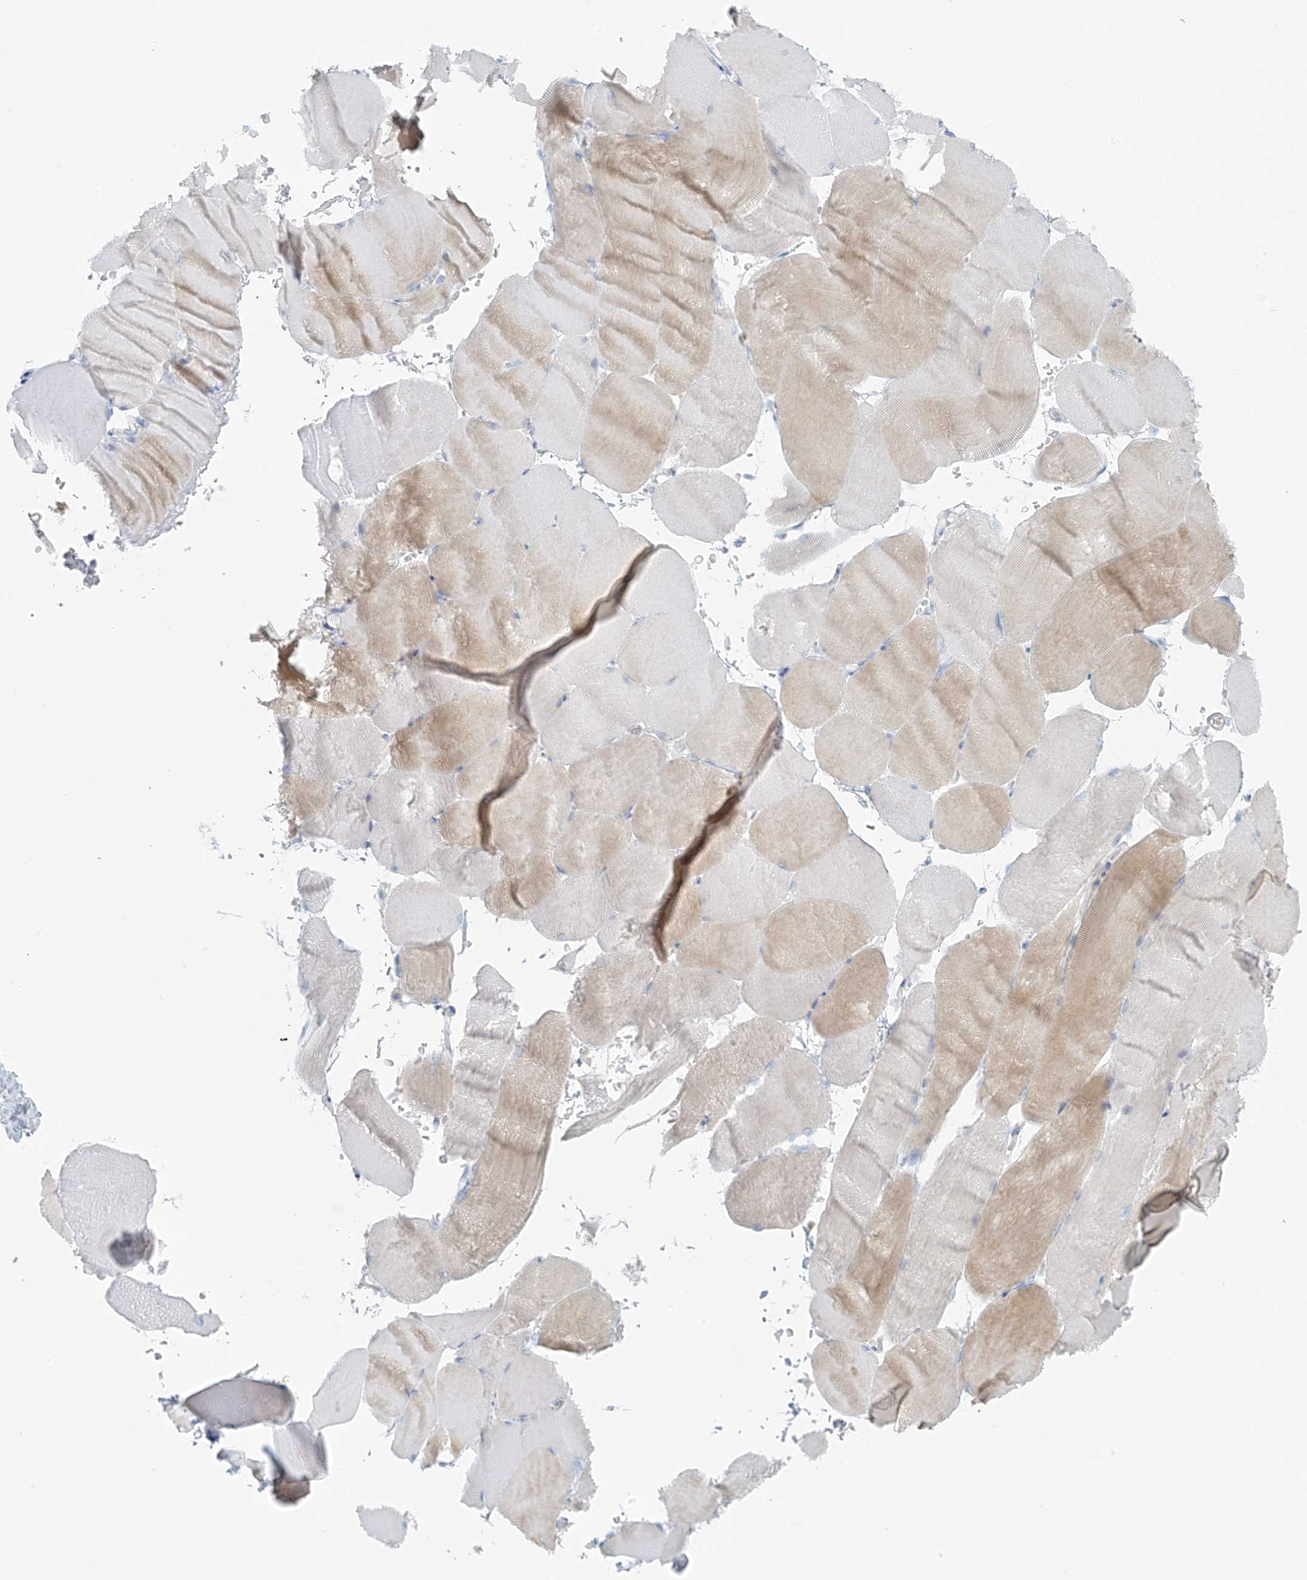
{"staining": {"intensity": "weak", "quantity": "<25%", "location": "cytoplasmic/membranous"}, "tissue": "skeletal muscle", "cell_type": "Myocytes", "image_type": "normal", "snomed": [{"axis": "morphology", "description": "Normal tissue, NOS"}, {"axis": "topography", "description": "Skeletal muscle"}, {"axis": "topography", "description": "Parathyroid gland"}], "caption": "Photomicrograph shows no significant protein expression in myocytes of normal skeletal muscle. The staining was performed using DAB (3,3'-diaminobenzidine) to visualize the protein expression in brown, while the nuclei were stained in blue with hematoxylin (Magnification: 20x).", "gene": "SLC25A43", "patient": {"sex": "female", "age": 37}}